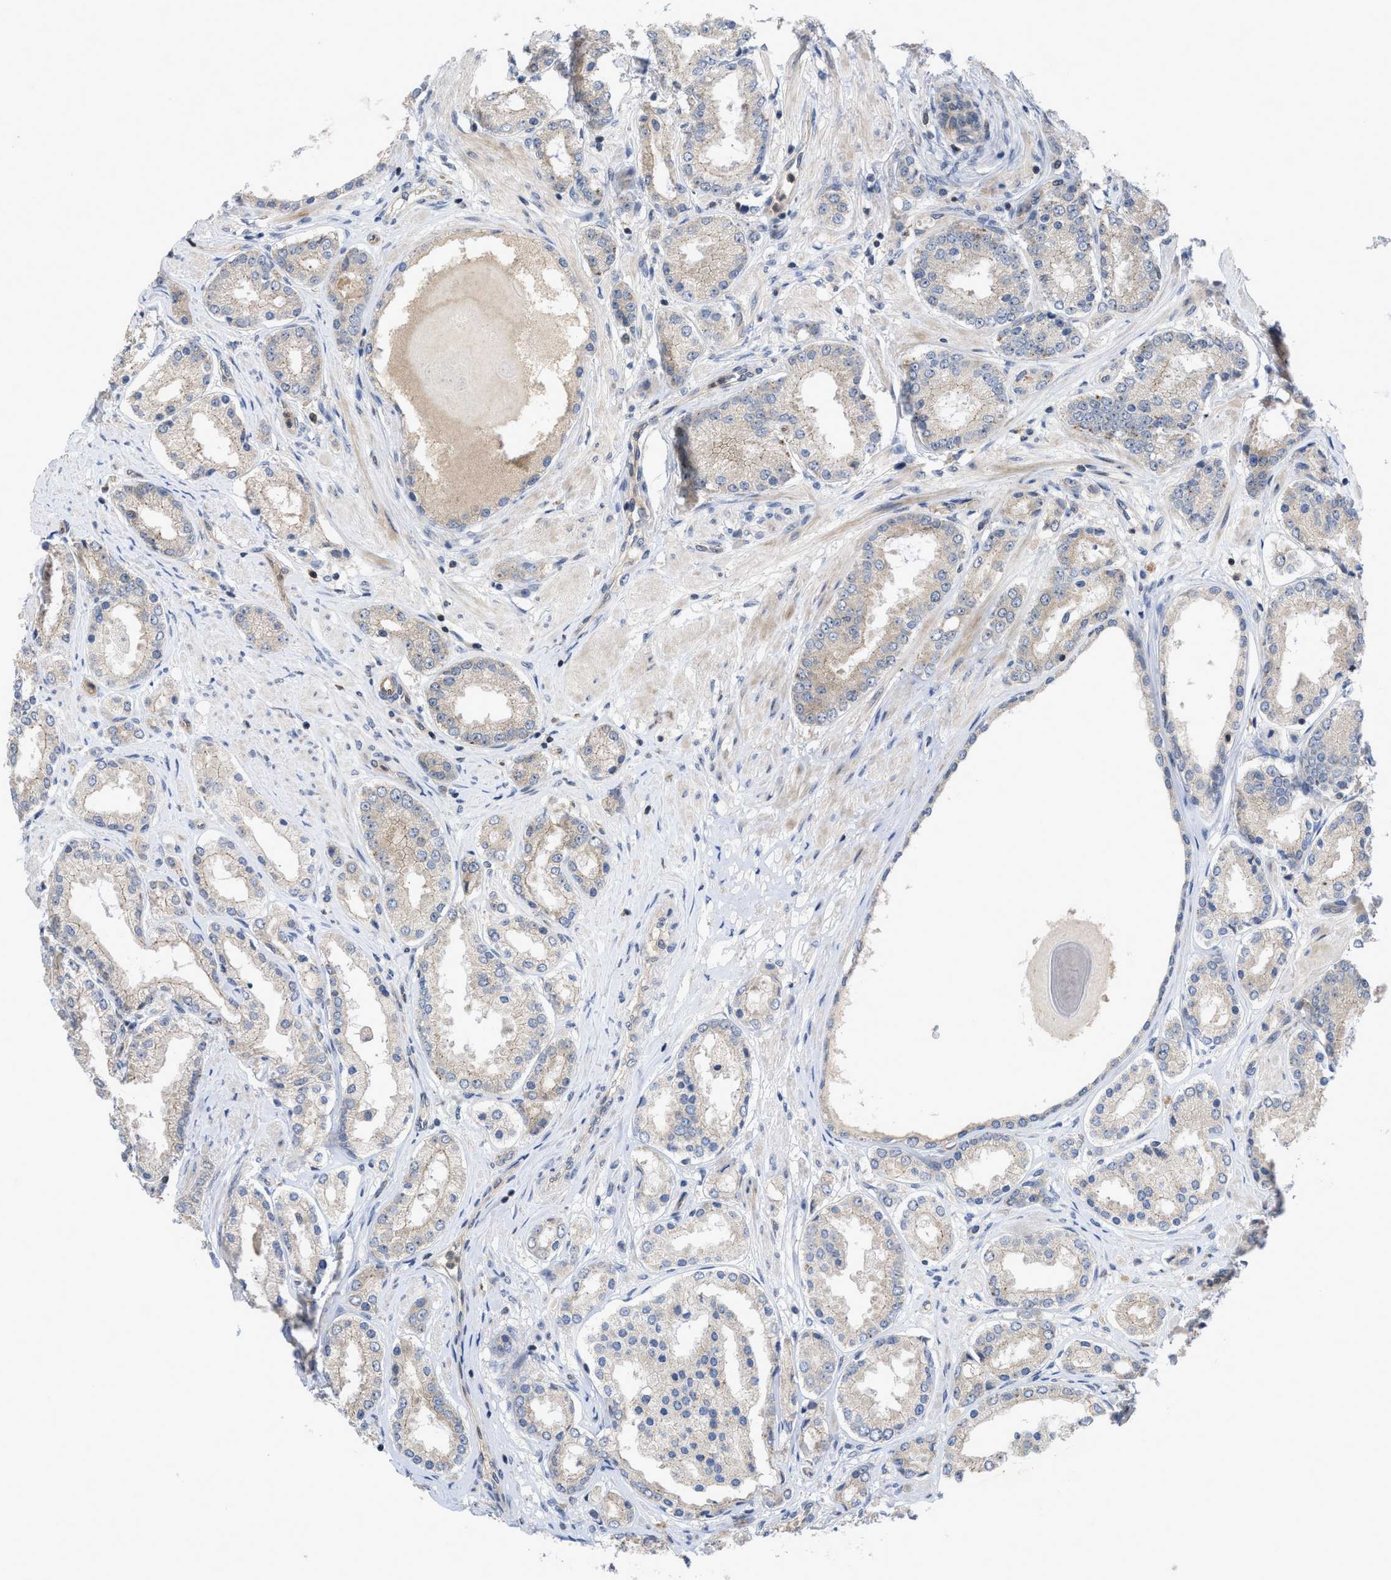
{"staining": {"intensity": "negative", "quantity": "none", "location": "none"}, "tissue": "prostate cancer", "cell_type": "Tumor cells", "image_type": "cancer", "snomed": [{"axis": "morphology", "description": "Adenocarcinoma, Low grade"}, {"axis": "topography", "description": "Prostate"}], "caption": "High magnification brightfield microscopy of adenocarcinoma (low-grade) (prostate) stained with DAB (brown) and counterstained with hematoxylin (blue): tumor cells show no significant positivity.", "gene": "LDAF1", "patient": {"sex": "male", "age": 63}}